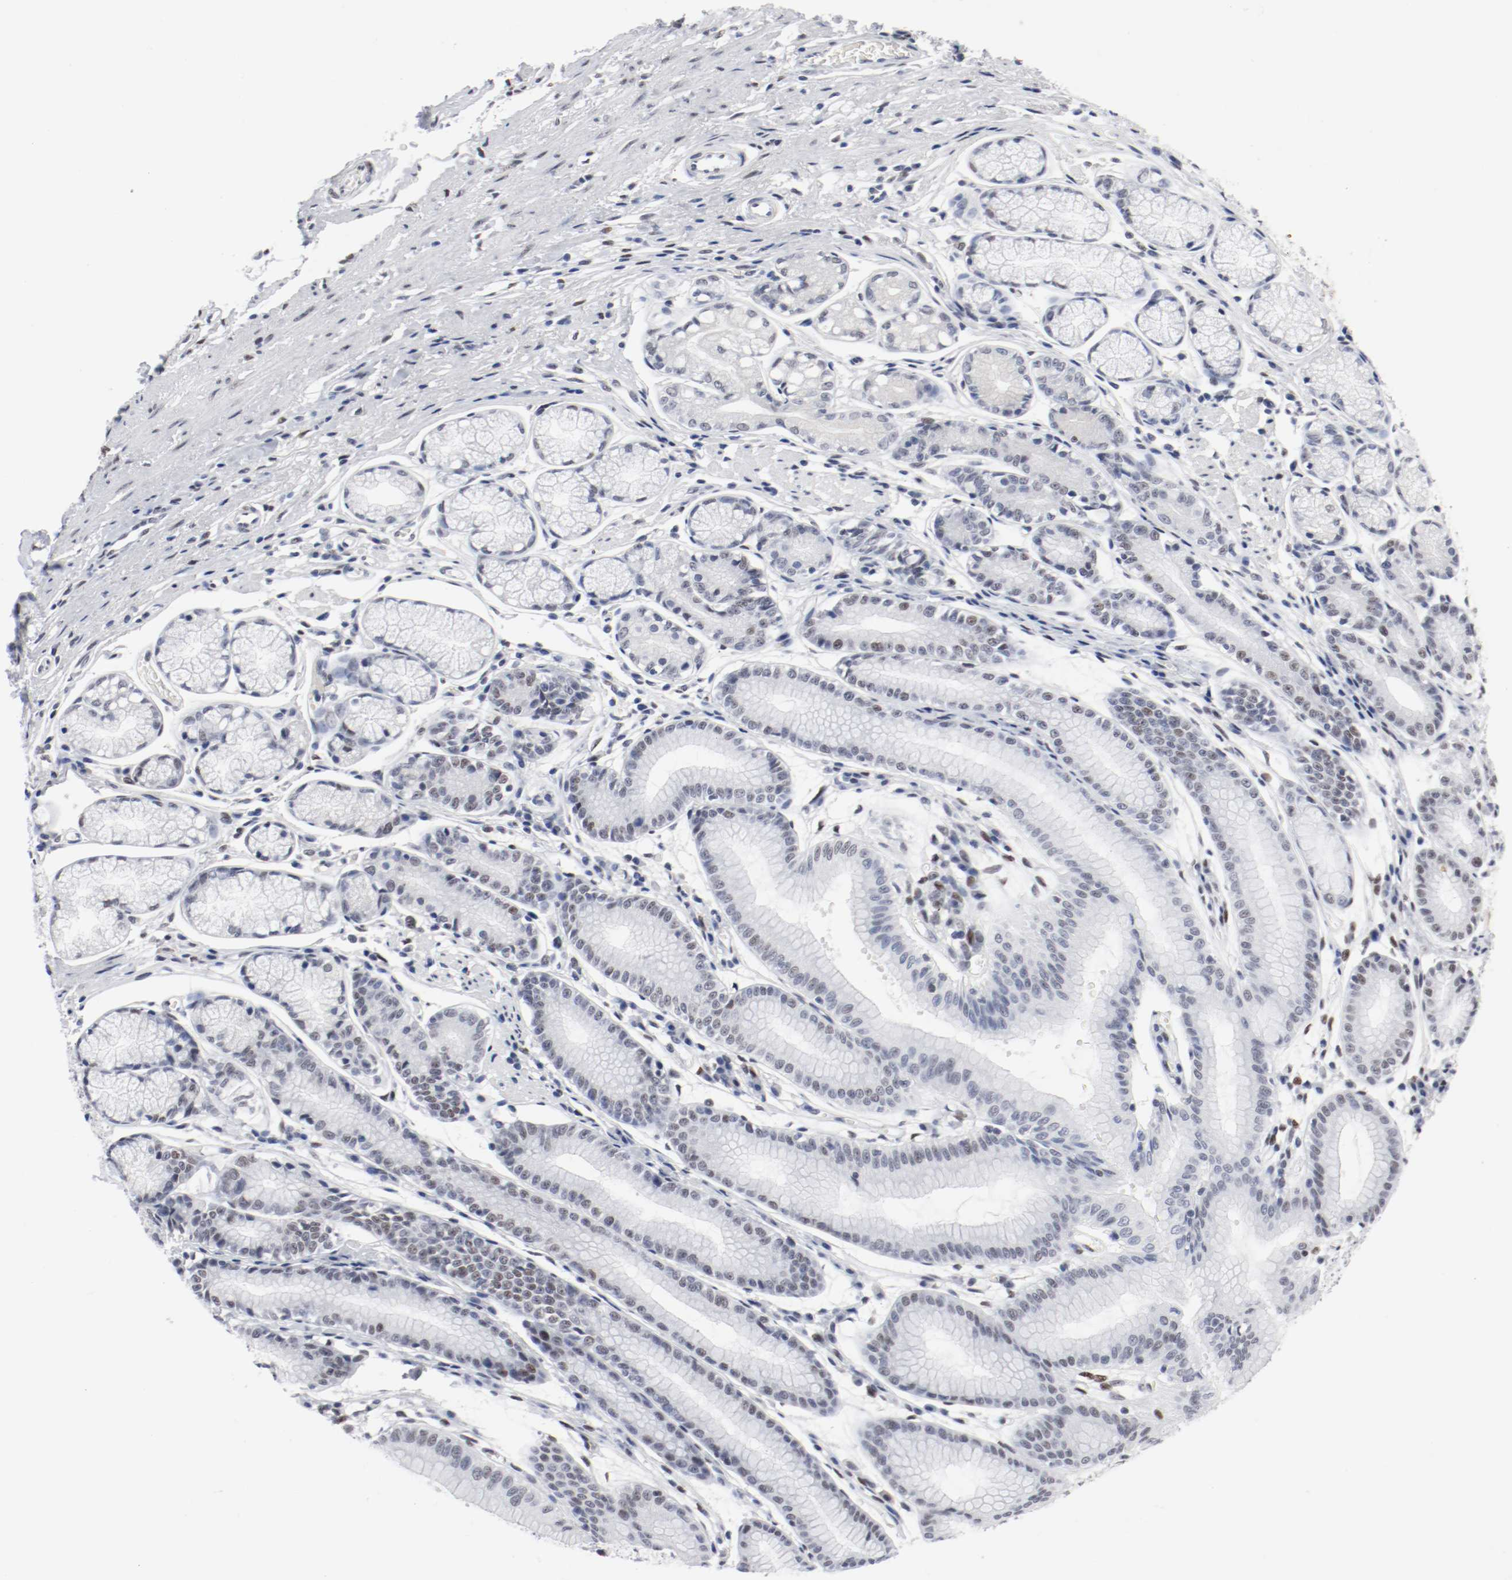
{"staining": {"intensity": "moderate", "quantity": "25%-75%", "location": "nuclear"}, "tissue": "stomach", "cell_type": "Glandular cells", "image_type": "normal", "snomed": [{"axis": "morphology", "description": "Normal tissue, NOS"}, {"axis": "morphology", "description": "Inflammation, NOS"}, {"axis": "topography", "description": "Stomach, lower"}], "caption": "An image showing moderate nuclear positivity in approximately 25%-75% of glandular cells in unremarkable stomach, as visualized by brown immunohistochemical staining.", "gene": "ARNT", "patient": {"sex": "male", "age": 59}}